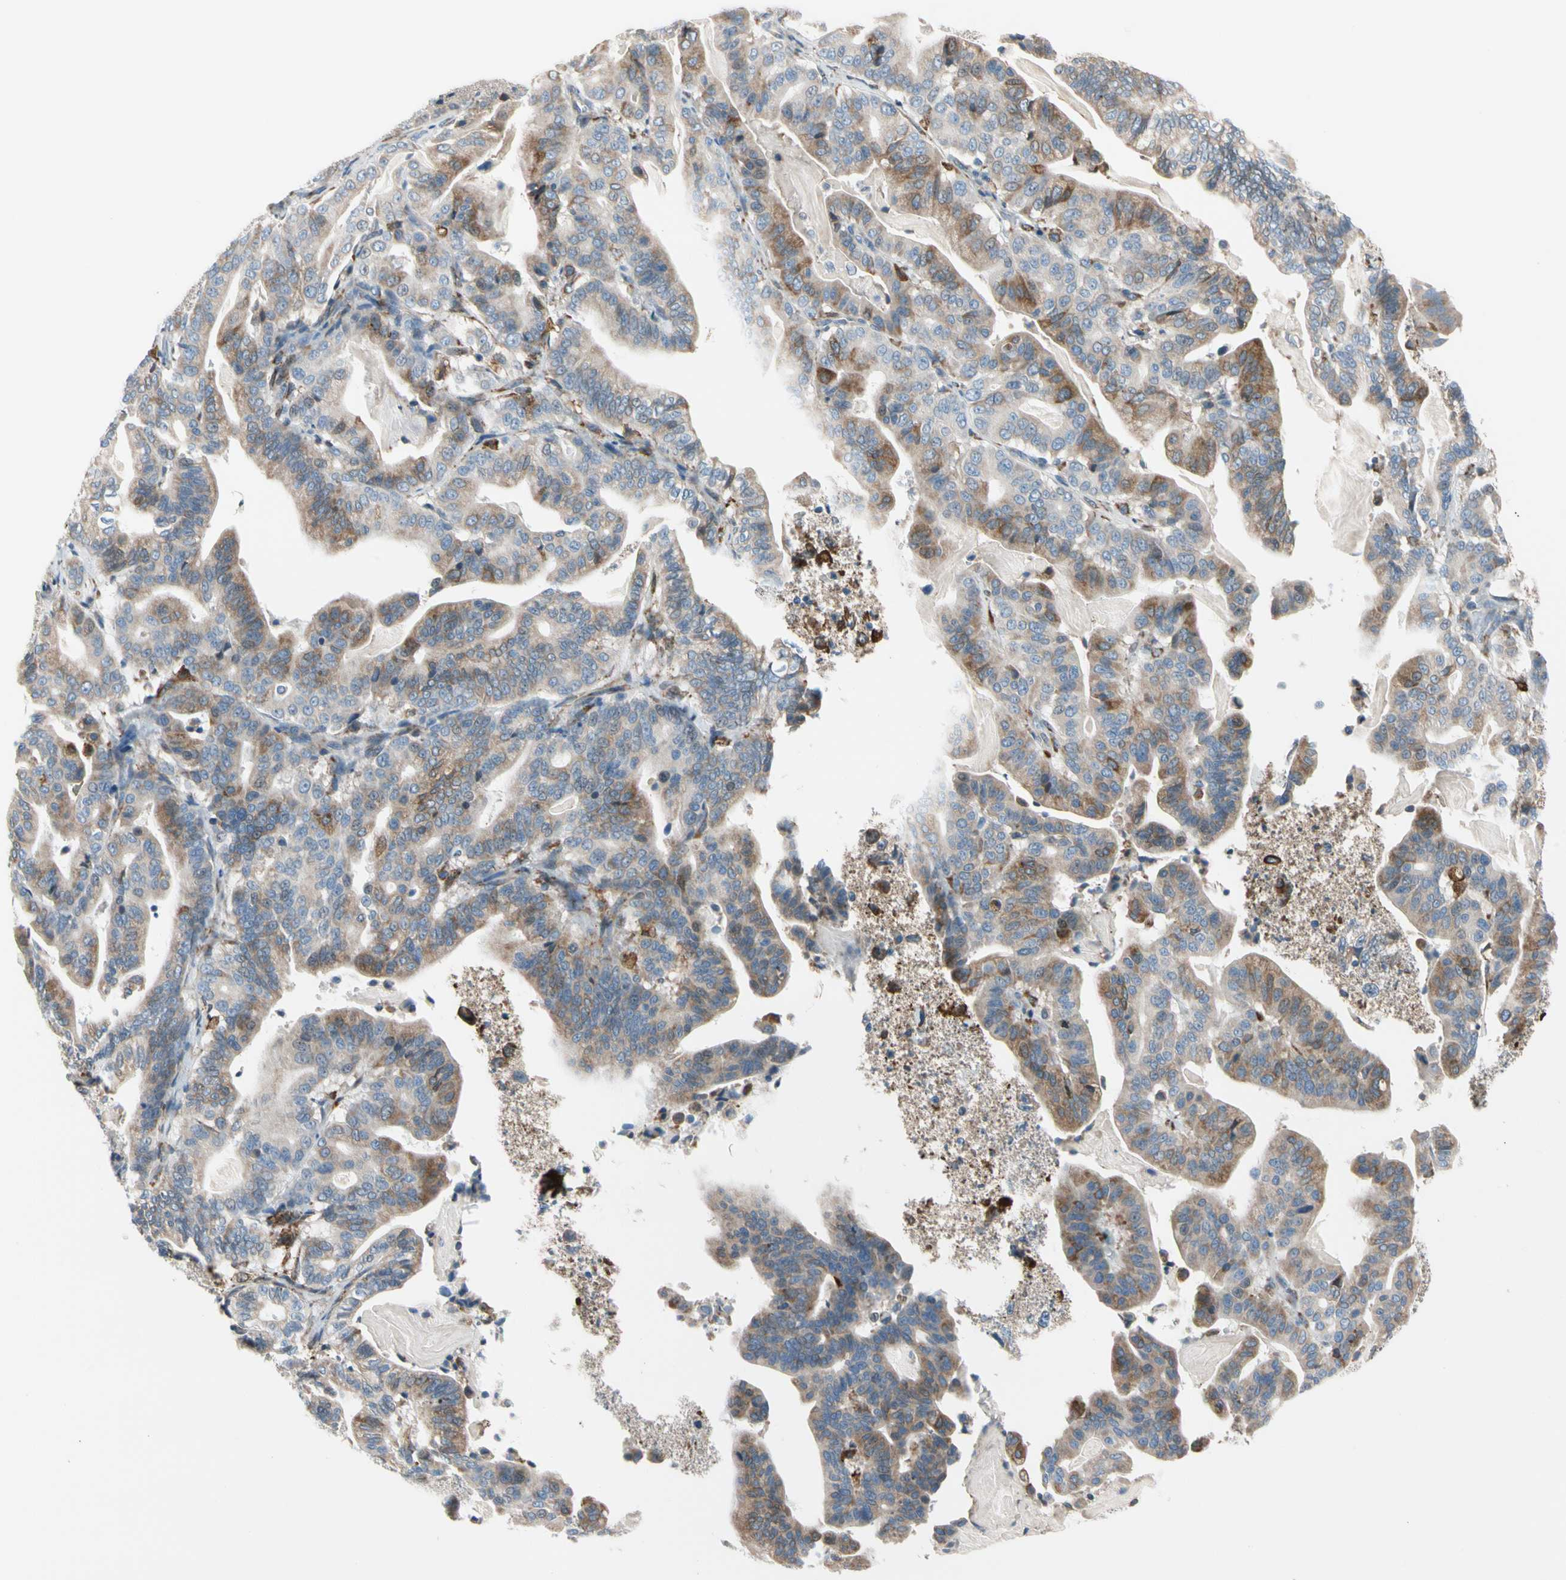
{"staining": {"intensity": "moderate", "quantity": "25%-75%", "location": "cytoplasmic/membranous"}, "tissue": "pancreatic cancer", "cell_type": "Tumor cells", "image_type": "cancer", "snomed": [{"axis": "morphology", "description": "Adenocarcinoma, NOS"}, {"axis": "topography", "description": "Pancreas"}], "caption": "High-magnification brightfield microscopy of adenocarcinoma (pancreatic) stained with DAB (3,3'-diaminobenzidine) (brown) and counterstained with hematoxylin (blue). tumor cells exhibit moderate cytoplasmic/membranous positivity is appreciated in about25%-75% of cells.", "gene": "LRPAP1", "patient": {"sex": "male", "age": 63}}